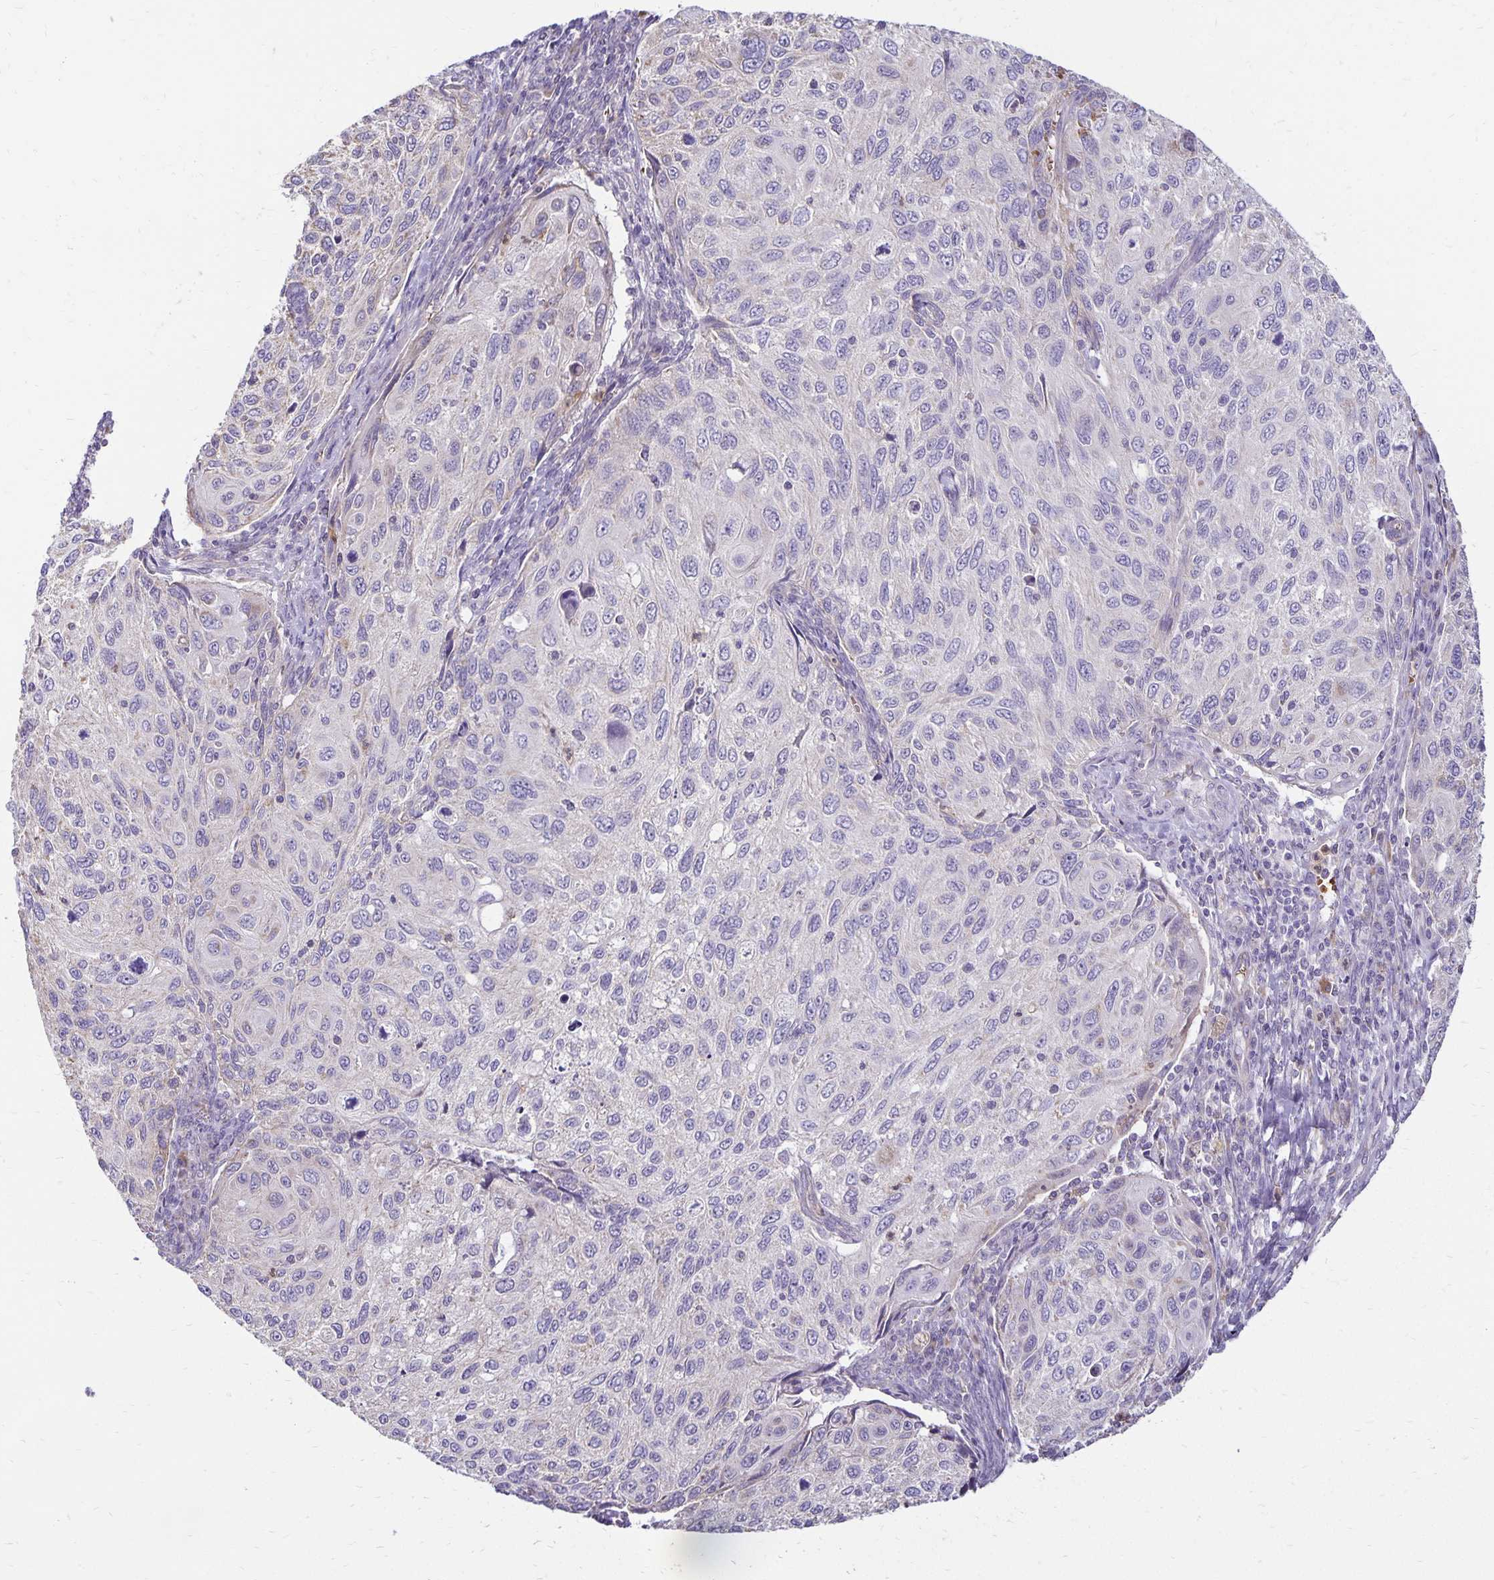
{"staining": {"intensity": "negative", "quantity": "none", "location": "none"}, "tissue": "cervical cancer", "cell_type": "Tumor cells", "image_type": "cancer", "snomed": [{"axis": "morphology", "description": "Squamous cell carcinoma, NOS"}, {"axis": "topography", "description": "Cervix"}], "caption": "The IHC photomicrograph has no significant staining in tumor cells of cervical squamous cell carcinoma tissue.", "gene": "FN3K", "patient": {"sex": "female", "age": 70}}